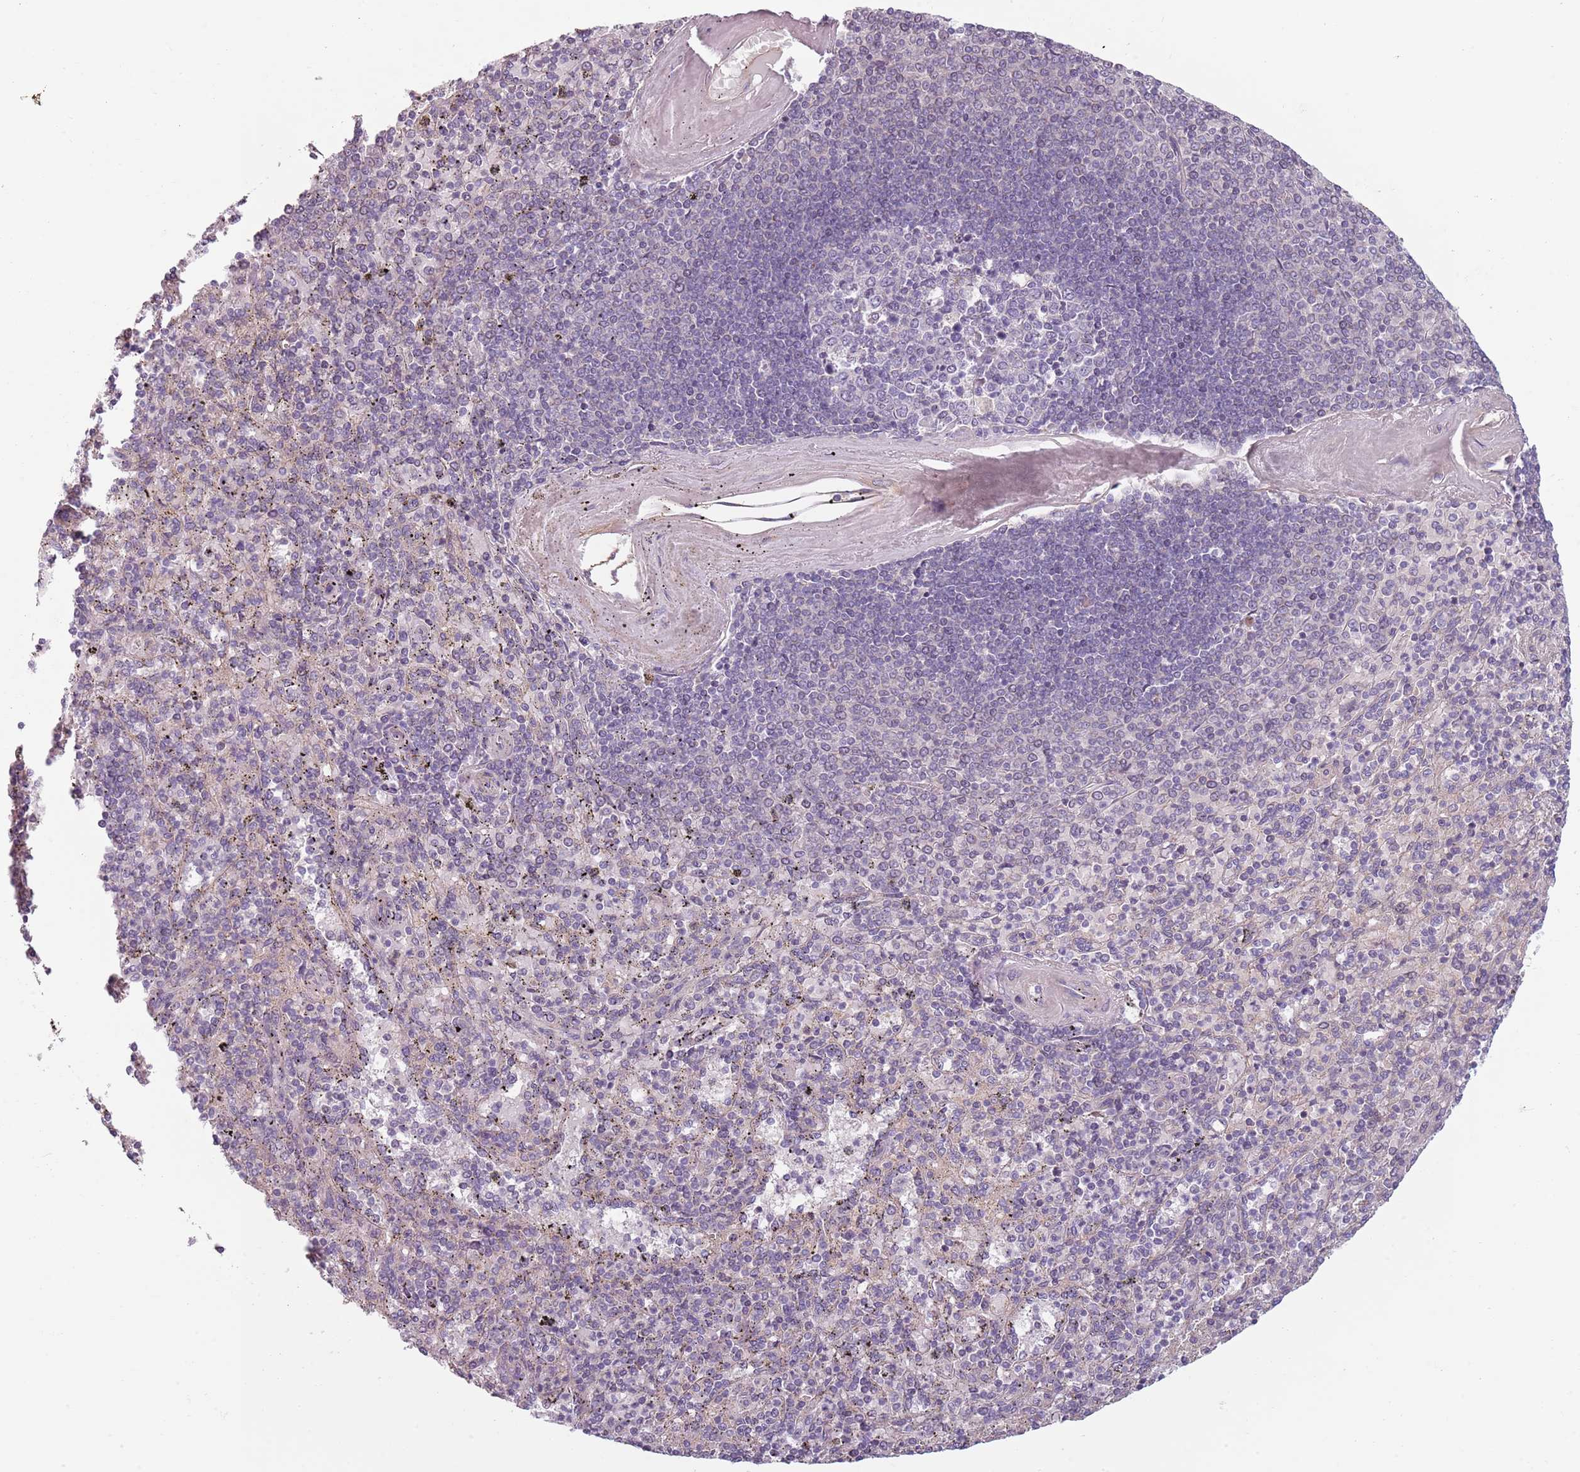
{"staining": {"intensity": "negative", "quantity": "none", "location": "none"}, "tissue": "spleen", "cell_type": "Cells in red pulp", "image_type": "normal", "snomed": [{"axis": "morphology", "description": "Normal tissue, NOS"}, {"axis": "topography", "description": "Spleen"}], "caption": "IHC of unremarkable spleen shows no expression in cells in red pulp. (DAB (3,3'-diaminobenzidine) immunohistochemistry (IHC) visualized using brightfield microscopy, high magnification).", "gene": "TLCD2", "patient": {"sex": "male", "age": 82}}